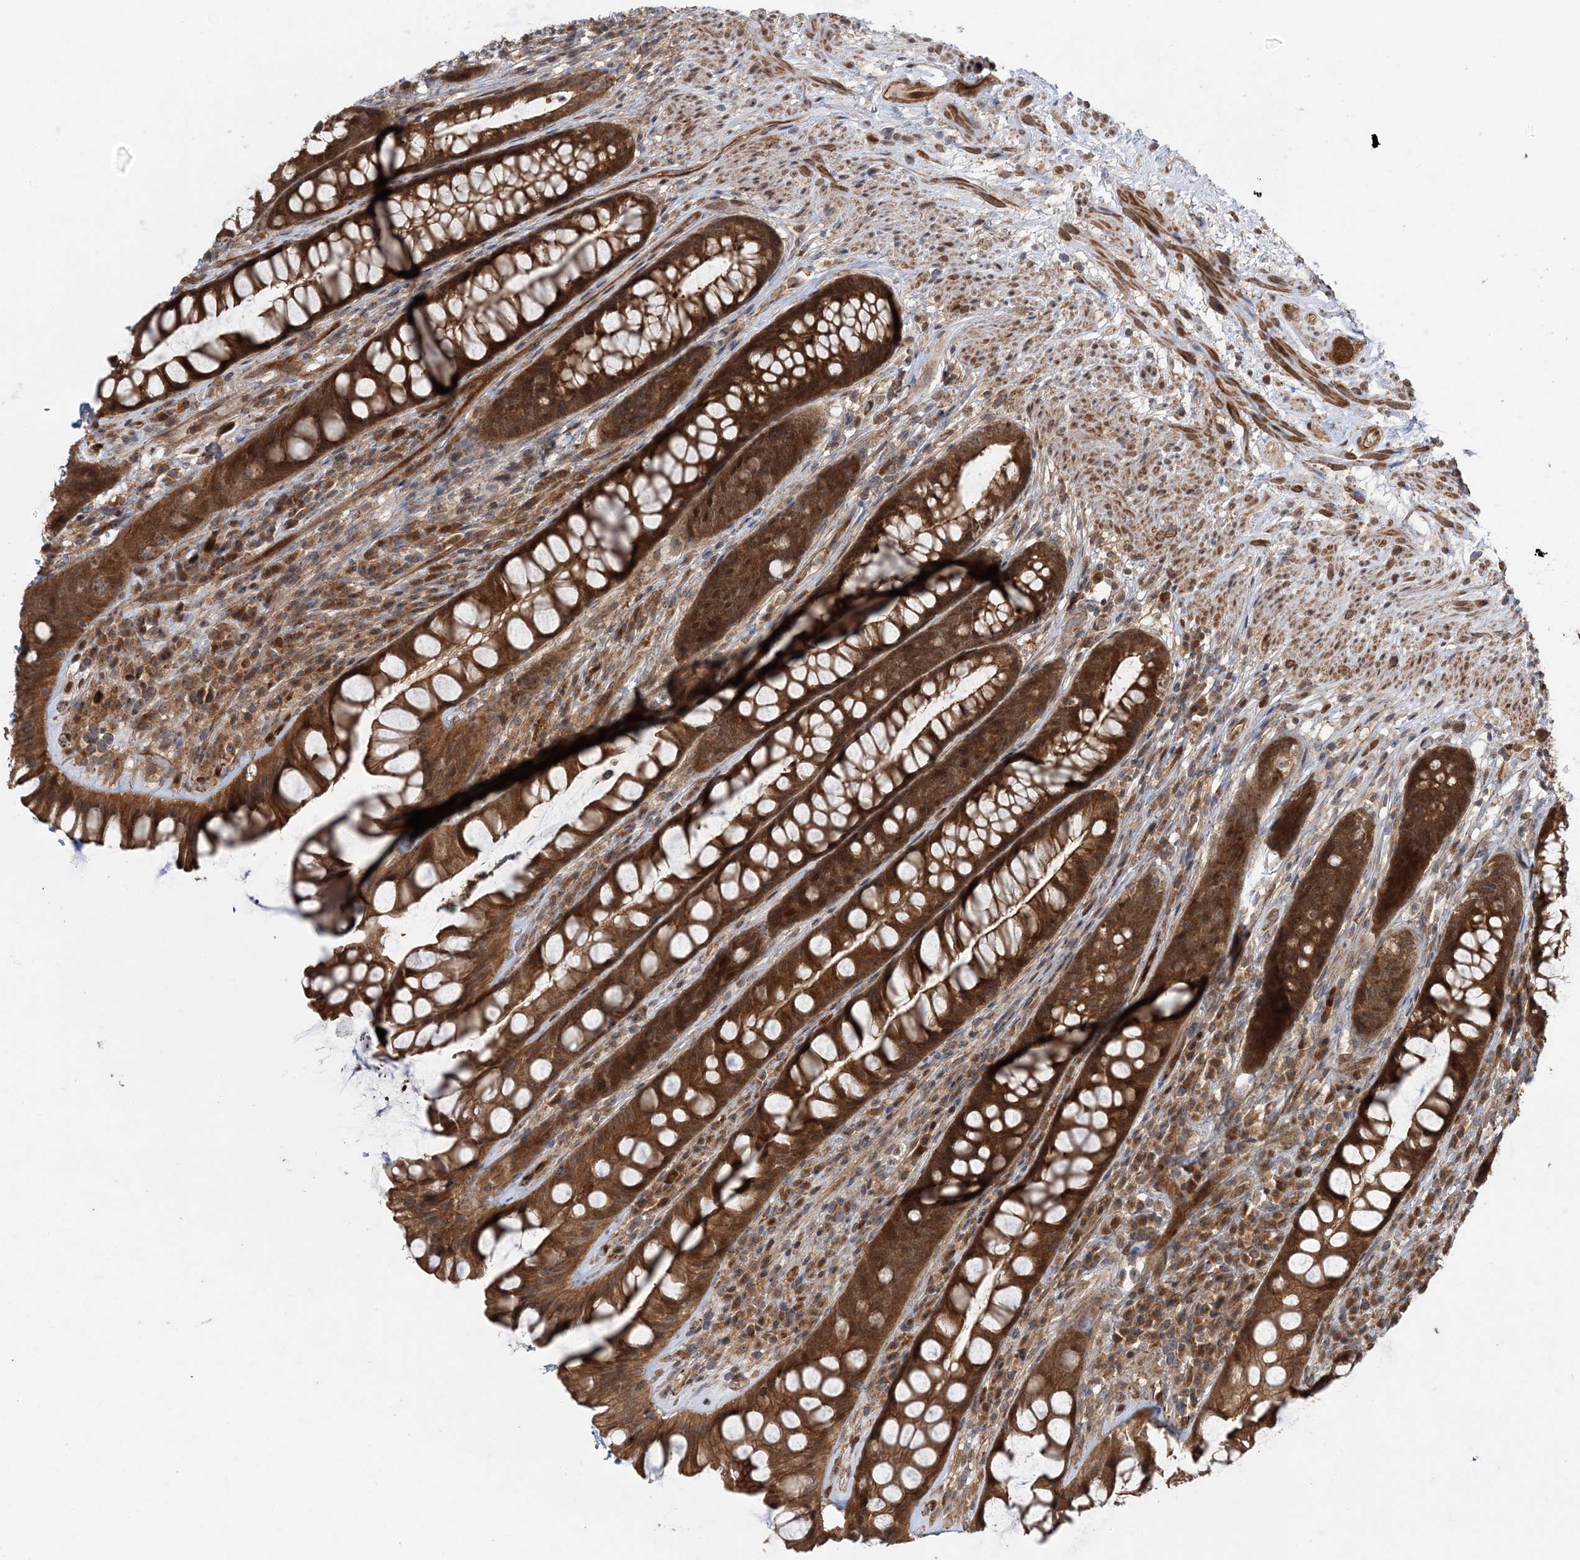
{"staining": {"intensity": "strong", "quantity": ">75%", "location": "cytoplasmic/membranous"}, "tissue": "rectum", "cell_type": "Glandular cells", "image_type": "normal", "snomed": [{"axis": "morphology", "description": "Normal tissue, NOS"}, {"axis": "topography", "description": "Rectum"}], "caption": "Protein staining by IHC shows strong cytoplasmic/membranous expression in approximately >75% of glandular cells in normal rectum. (IHC, brightfield microscopy, high magnification).", "gene": "UBTD2", "patient": {"sex": "male", "age": 74}}